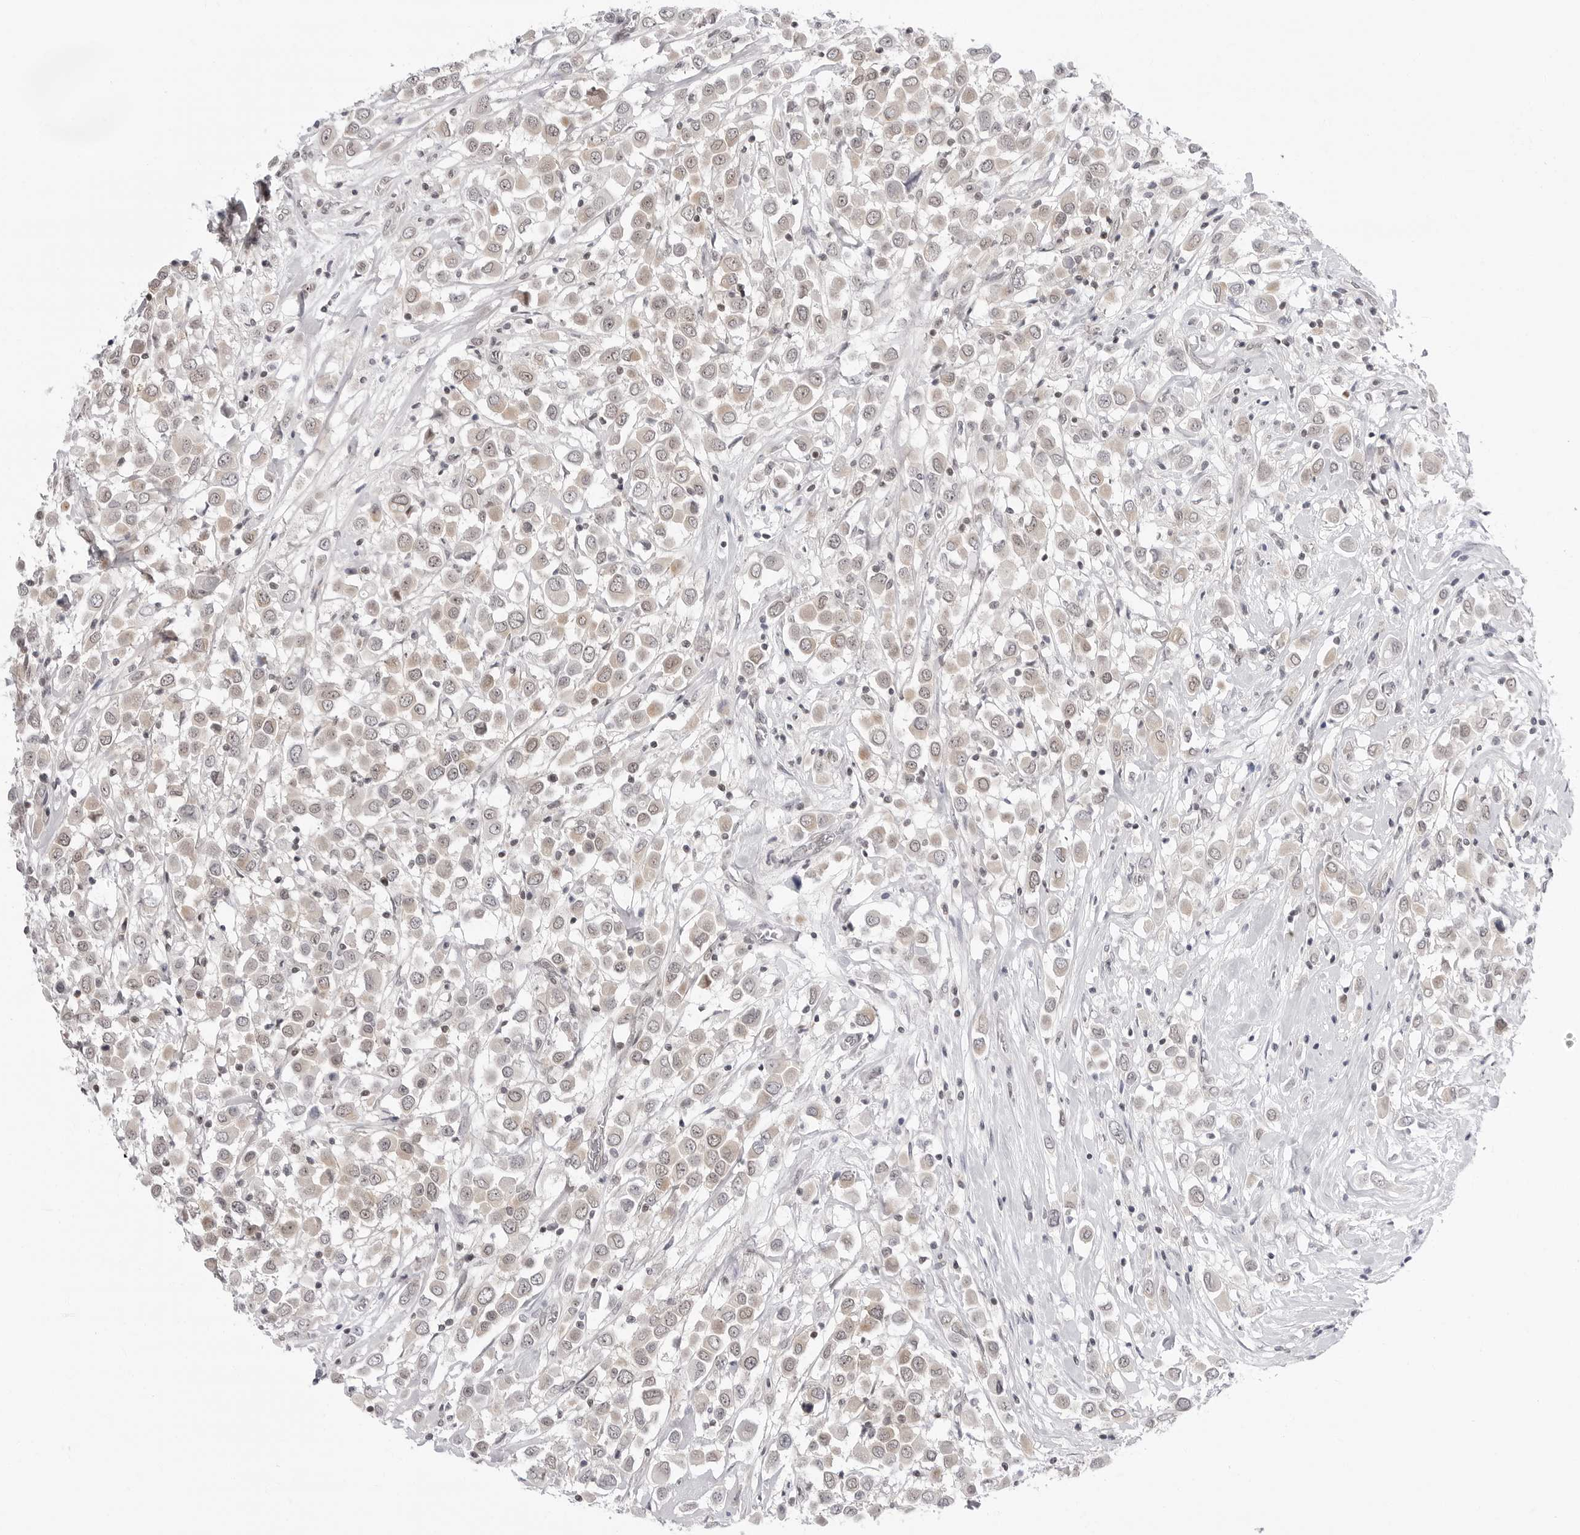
{"staining": {"intensity": "weak", "quantity": "25%-75%", "location": "cytoplasmic/membranous,nuclear"}, "tissue": "breast cancer", "cell_type": "Tumor cells", "image_type": "cancer", "snomed": [{"axis": "morphology", "description": "Duct carcinoma"}, {"axis": "topography", "description": "Breast"}], "caption": "A micrograph showing weak cytoplasmic/membranous and nuclear positivity in approximately 25%-75% of tumor cells in invasive ductal carcinoma (breast), as visualized by brown immunohistochemical staining.", "gene": "PPP2R5C", "patient": {"sex": "female", "age": 61}}